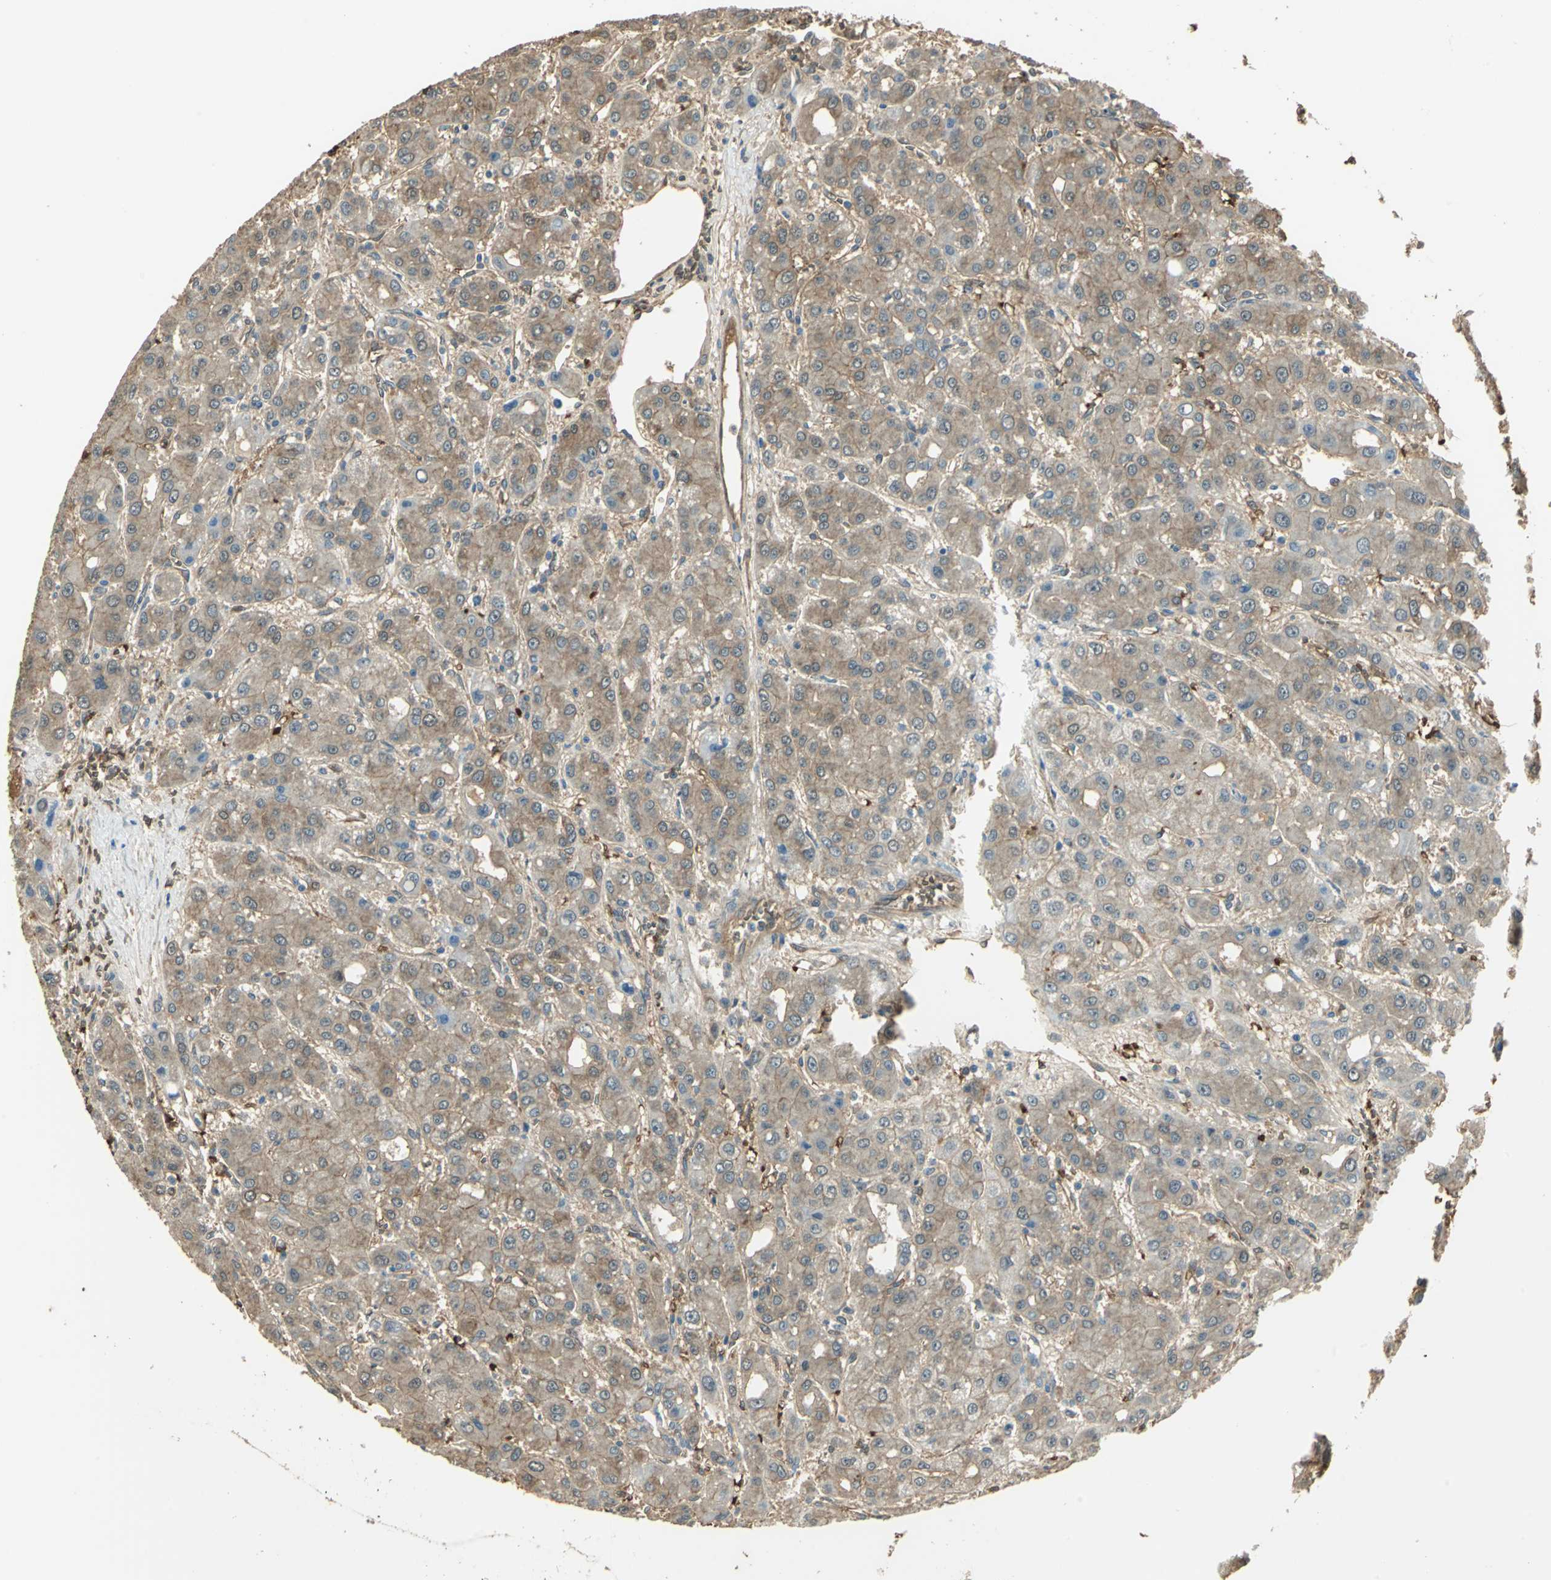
{"staining": {"intensity": "weak", "quantity": ">75%", "location": "cytoplasmic/membranous"}, "tissue": "liver cancer", "cell_type": "Tumor cells", "image_type": "cancer", "snomed": [{"axis": "morphology", "description": "Carcinoma, Hepatocellular, NOS"}, {"axis": "topography", "description": "Liver"}], "caption": "This is a micrograph of immunohistochemistry staining of liver cancer (hepatocellular carcinoma), which shows weak staining in the cytoplasmic/membranous of tumor cells.", "gene": "DDAH1", "patient": {"sex": "male", "age": 55}}